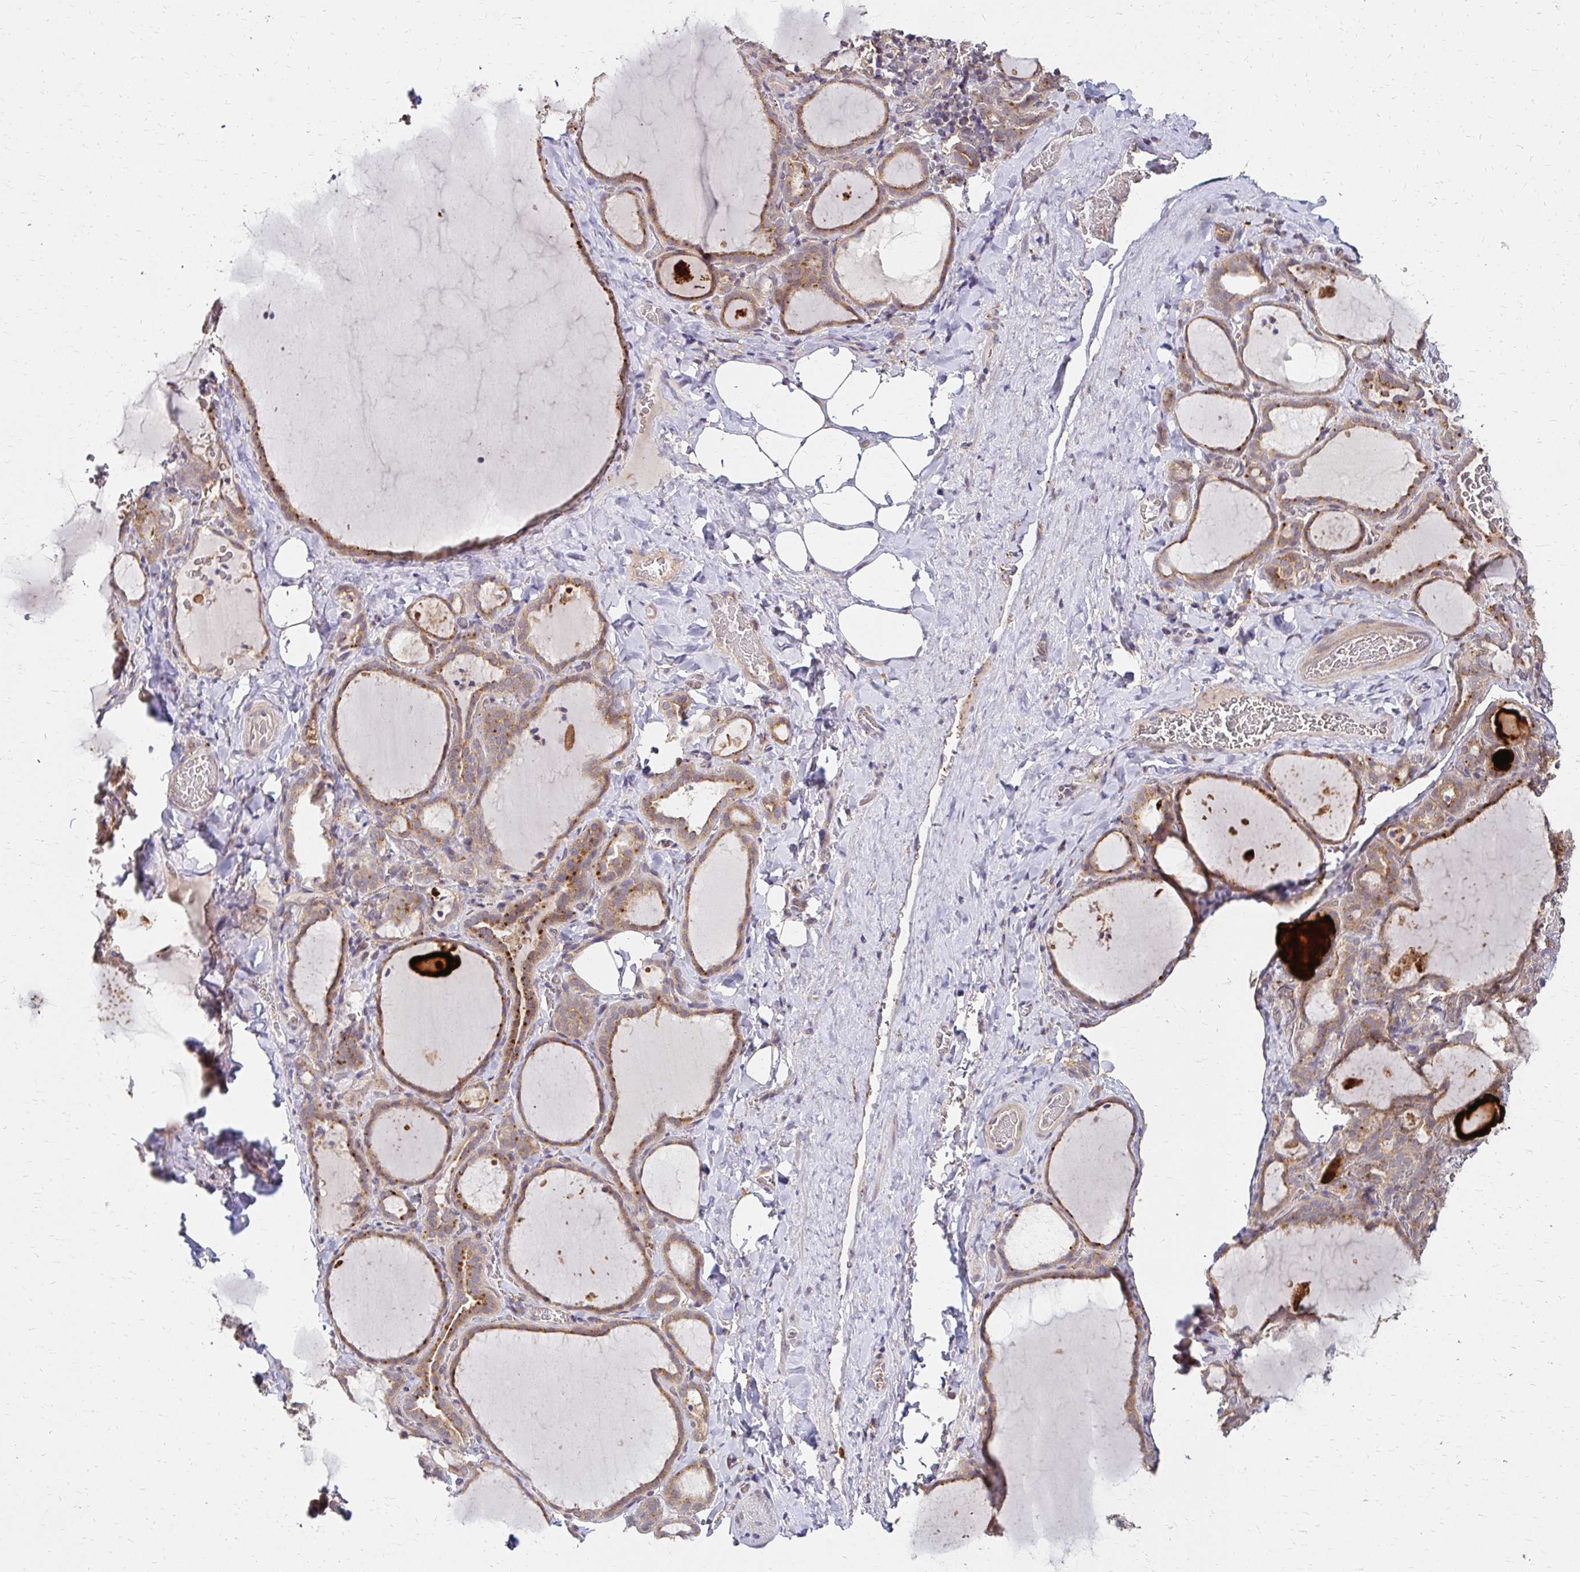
{"staining": {"intensity": "moderate", "quantity": ">75%", "location": "cytoplasmic/membranous"}, "tissue": "thyroid gland", "cell_type": "Glandular cells", "image_type": "normal", "snomed": [{"axis": "morphology", "description": "Normal tissue, NOS"}, {"axis": "topography", "description": "Thyroid gland"}], "caption": "Thyroid gland stained with DAB immunohistochemistry exhibits medium levels of moderate cytoplasmic/membranous positivity in approximately >75% of glandular cells. Immunohistochemistry (ihc) stains the protein of interest in brown and the nuclei are stained blue.", "gene": "IDUA", "patient": {"sex": "female", "age": 22}}